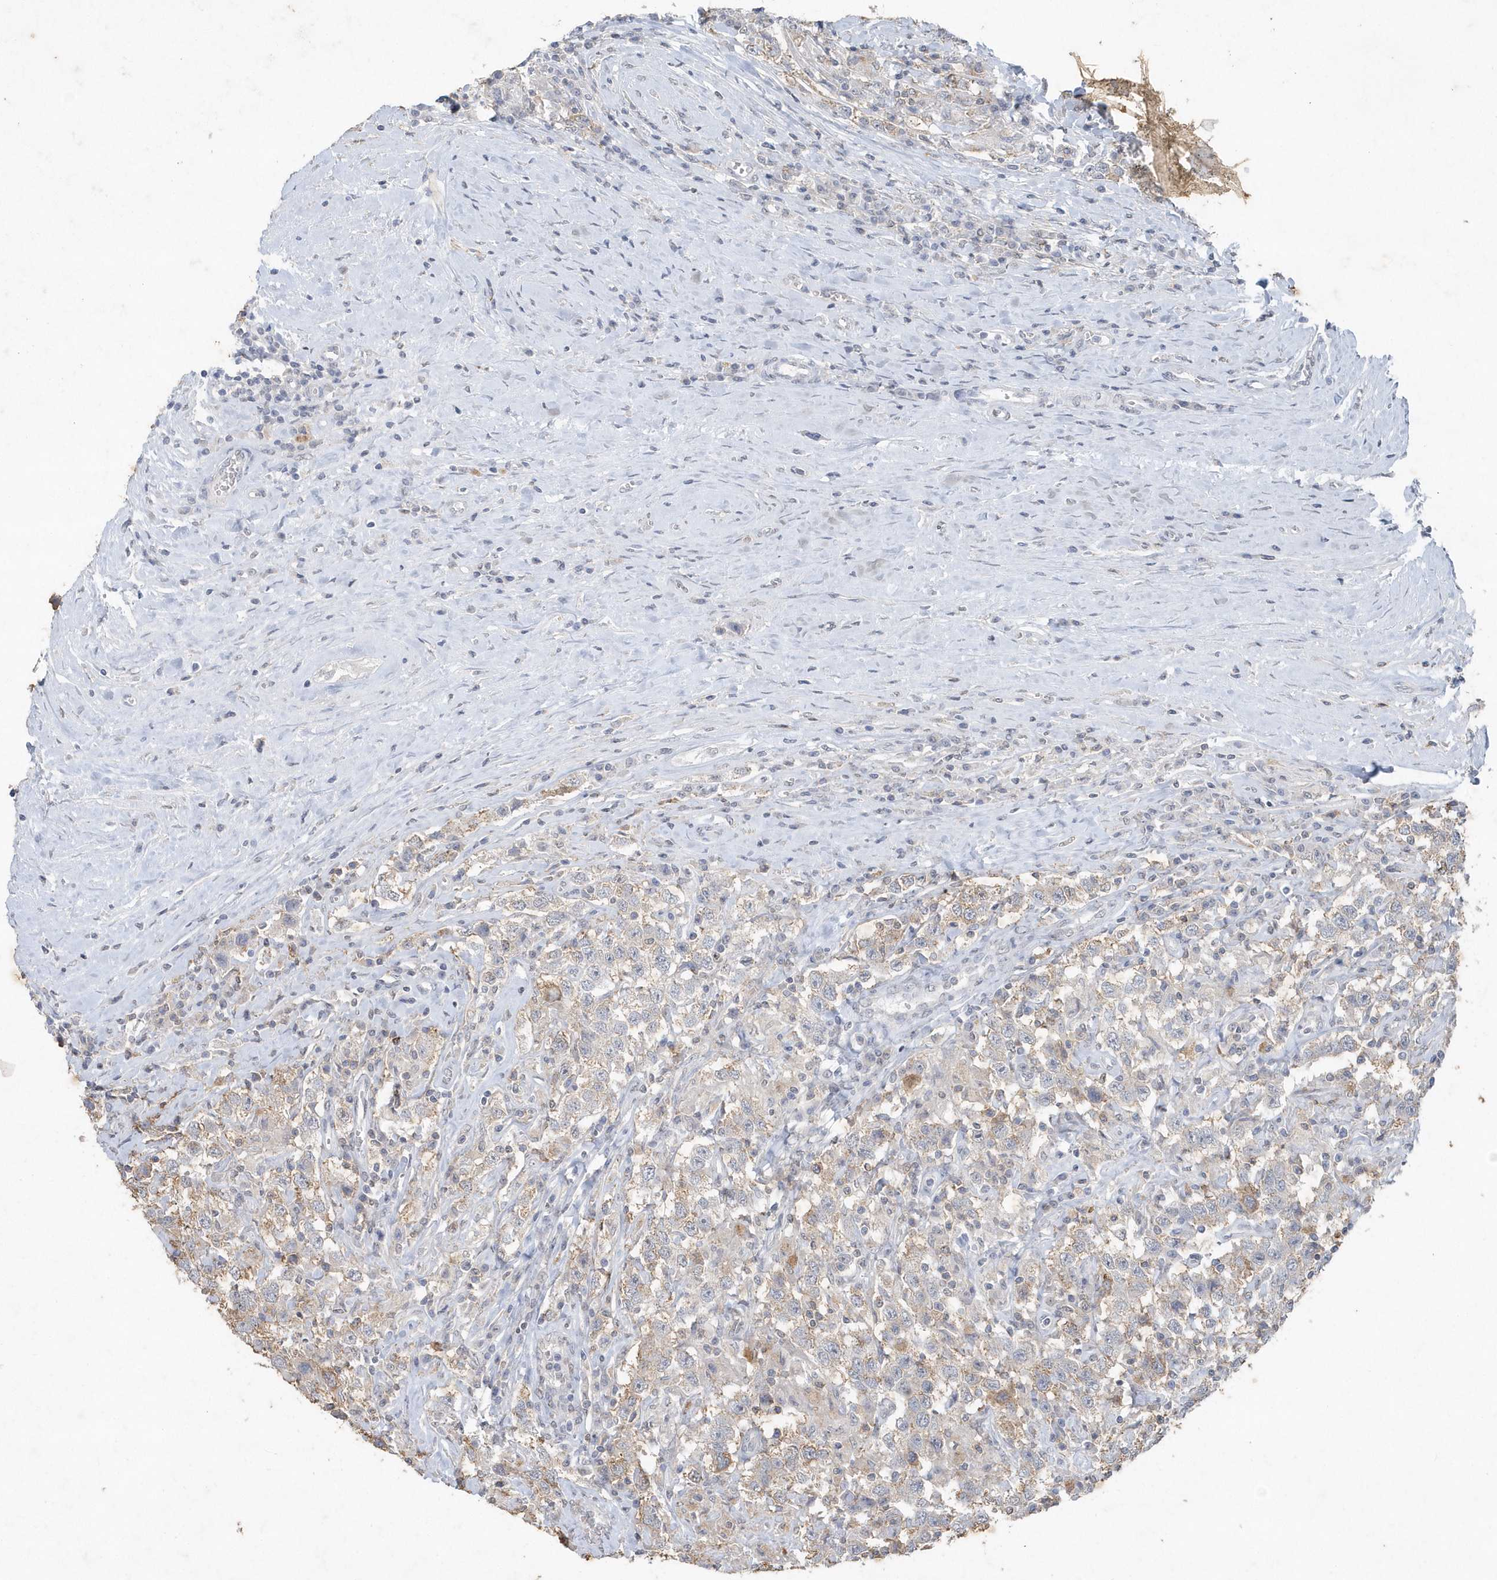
{"staining": {"intensity": "weak", "quantity": "25%-75%", "location": "cytoplasmic/membranous"}, "tissue": "testis cancer", "cell_type": "Tumor cells", "image_type": "cancer", "snomed": [{"axis": "morphology", "description": "Seminoma, NOS"}, {"axis": "topography", "description": "Testis"}], "caption": "Protein expression analysis of human testis seminoma reveals weak cytoplasmic/membranous positivity in about 25%-75% of tumor cells.", "gene": "PDCD1", "patient": {"sex": "male", "age": 41}}